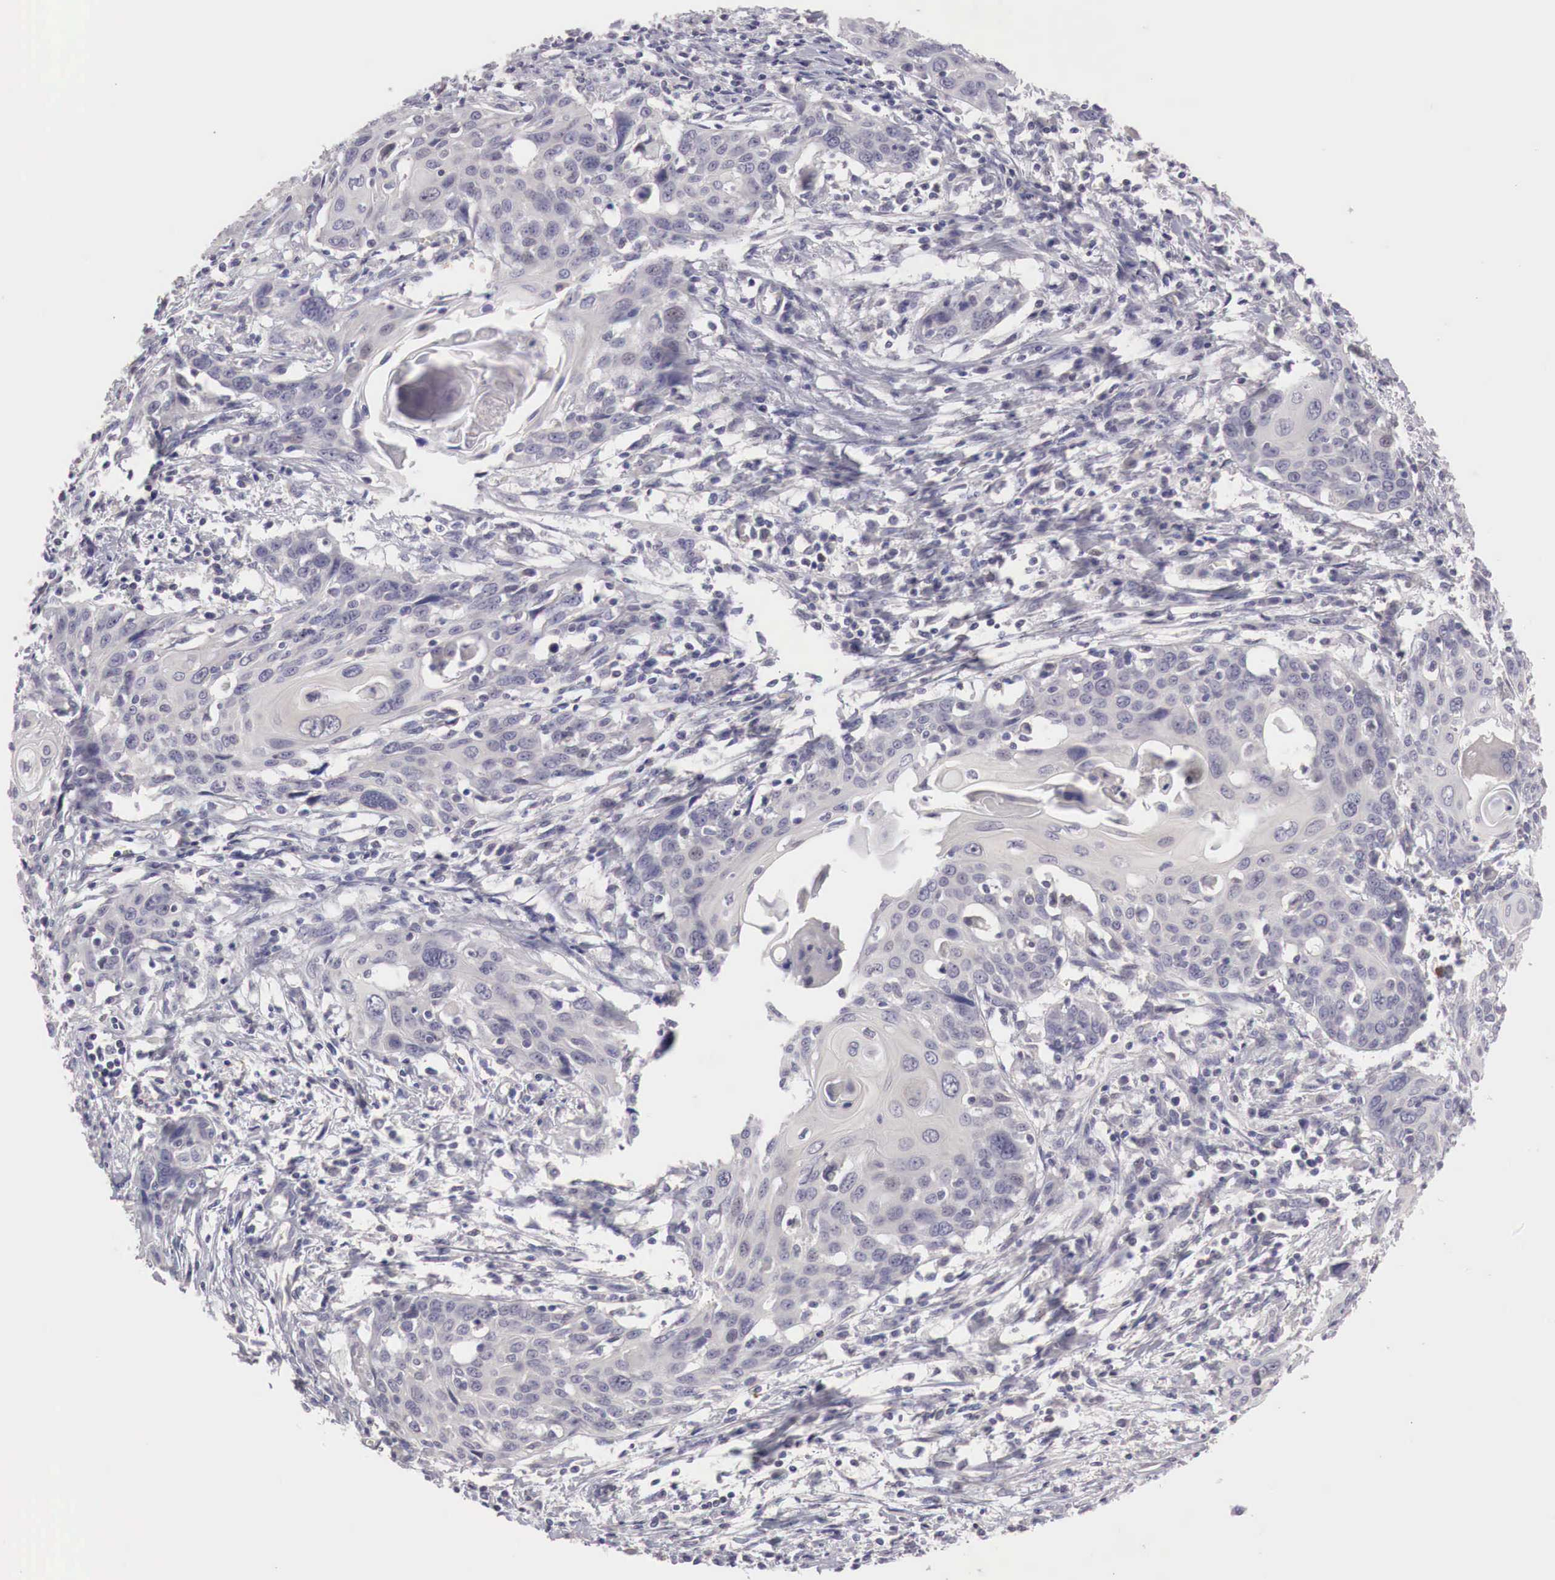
{"staining": {"intensity": "negative", "quantity": "none", "location": "none"}, "tissue": "cervical cancer", "cell_type": "Tumor cells", "image_type": "cancer", "snomed": [{"axis": "morphology", "description": "Squamous cell carcinoma, NOS"}, {"axis": "topography", "description": "Cervix"}], "caption": "This is an immunohistochemistry histopathology image of human cervical squamous cell carcinoma. There is no expression in tumor cells.", "gene": "GATA1", "patient": {"sex": "female", "age": 54}}